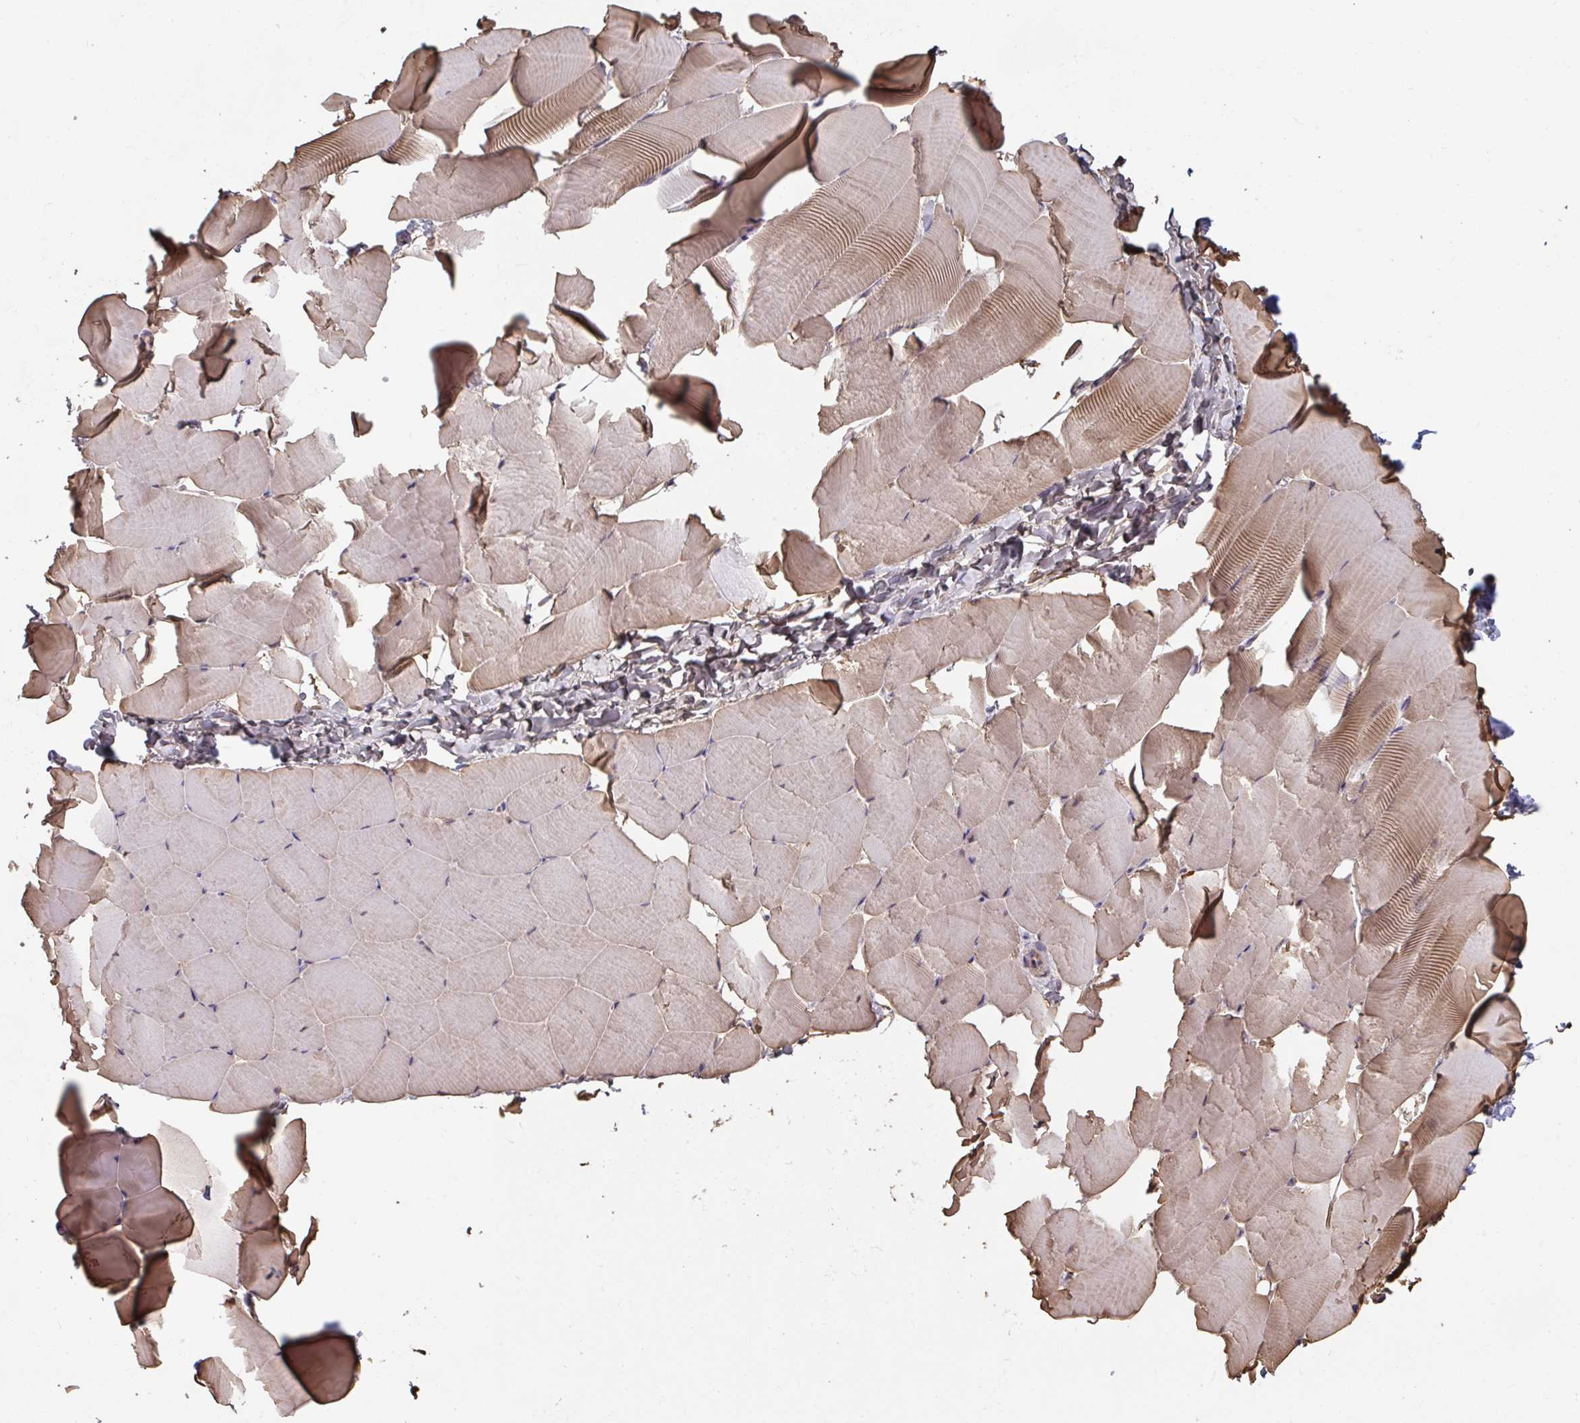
{"staining": {"intensity": "weak", "quantity": "25%-75%", "location": "cytoplasmic/membranous"}, "tissue": "skeletal muscle", "cell_type": "Myocytes", "image_type": "normal", "snomed": [{"axis": "morphology", "description": "Normal tissue, NOS"}, {"axis": "topography", "description": "Skeletal muscle"}], "caption": "Brown immunohistochemical staining in benign skeletal muscle exhibits weak cytoplasmic/membranous positivity in about 25%-75% of myocytes.", "gene": "TTC9C", "patient": {"sex": "male", "age": 25}}